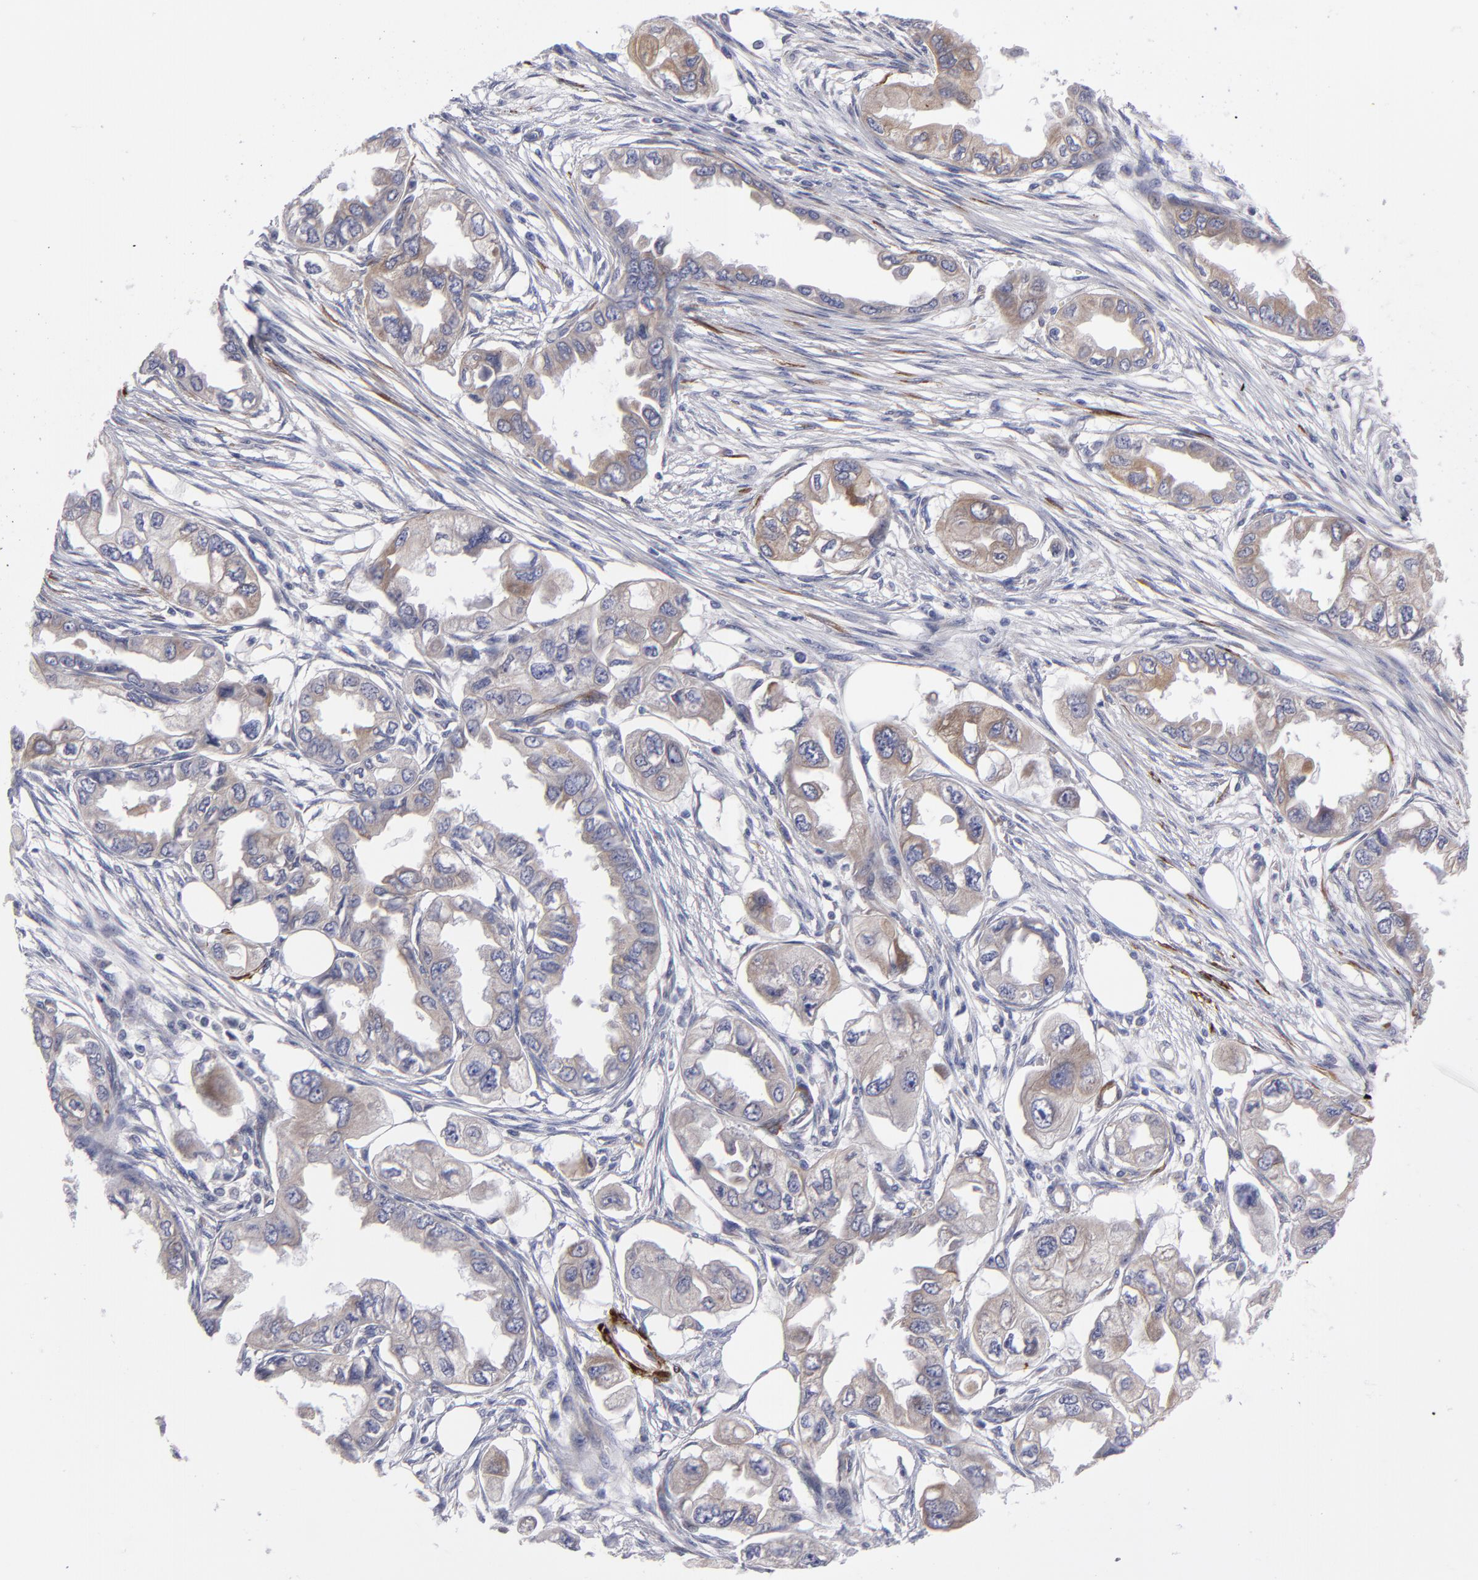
{"staining": {"intensity": "weak", "quantity": ">75%", "location": "cytoplasmic/membranous"}, "tissue": "endometrial cancer", "cell_type": "Tumor cells", "image_type": "cancer", "snomed": [{"axis": "morphology", "description": "Adenocarcinoma, NOS"}, {"axis": "topography", "description": "Endometrium"}], "caption": "This image reveals IHC staining of adenocarcinoma (endometrial), with low weak cytoplasmic/membranous positivity in approximately >75% of tumor cells.", "gene": "SLMAP", "patient": {"sex": "female", "age": 67}}